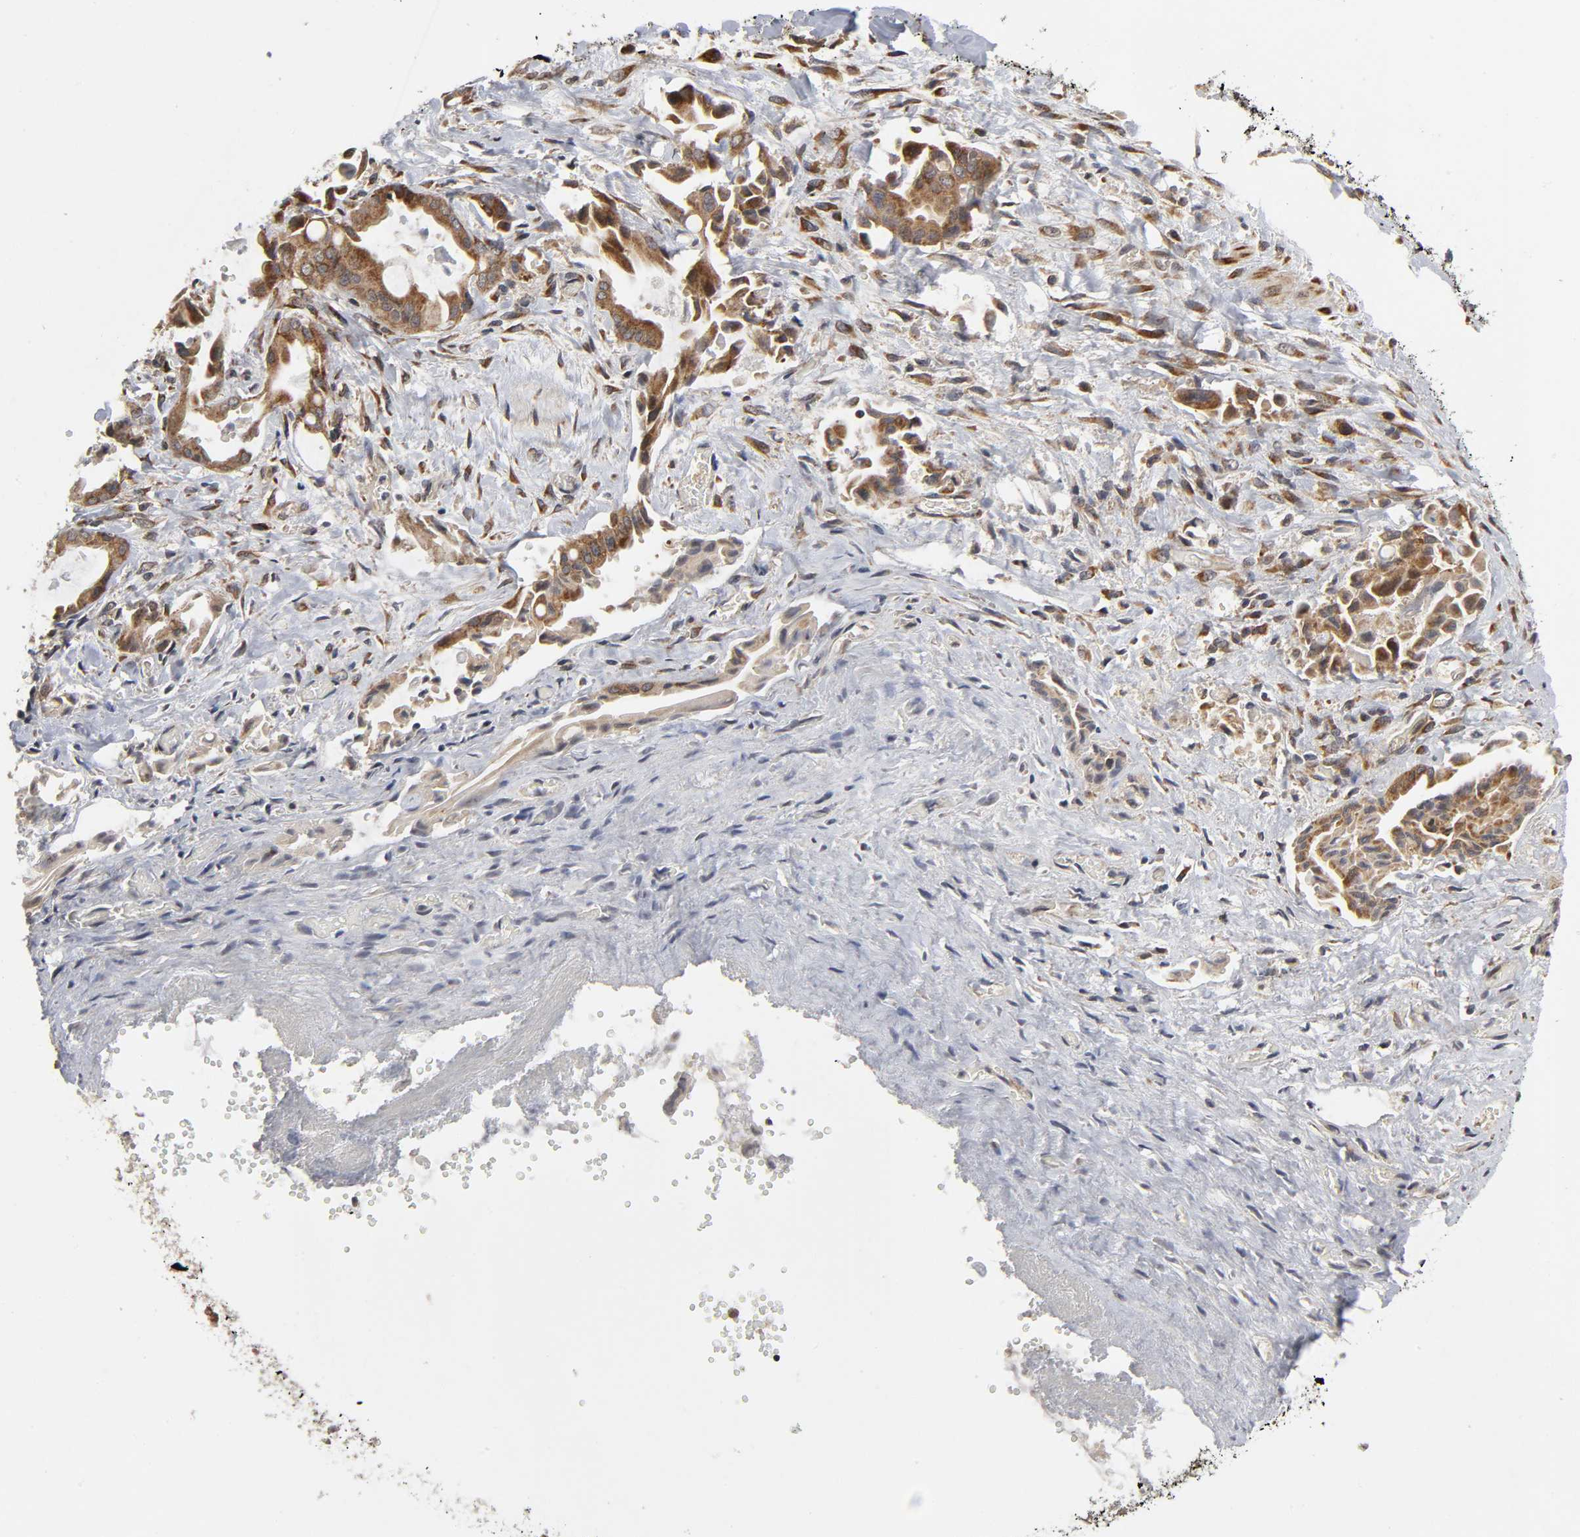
{"staining": {"intensity": "strong", "quantity": ">75%", "location": "cytoplasmic/membranous"}, "tissue": "liver cancer", "cell_type": "Tumor cells", "image_type": "cancer", "snomed": [{"axis": "morphology", "description": "Cholangiocarcinoma"}, {"axis": "topography", "description": "Liver"}], "caption": "Liver cancer stained for a protein (brown) reveals strong cytoplasmic/membranous positive positivity in about >75% of tumor cells.", "gene": "SLC30A9", "patient": {"sex": "male", "age": 58}}